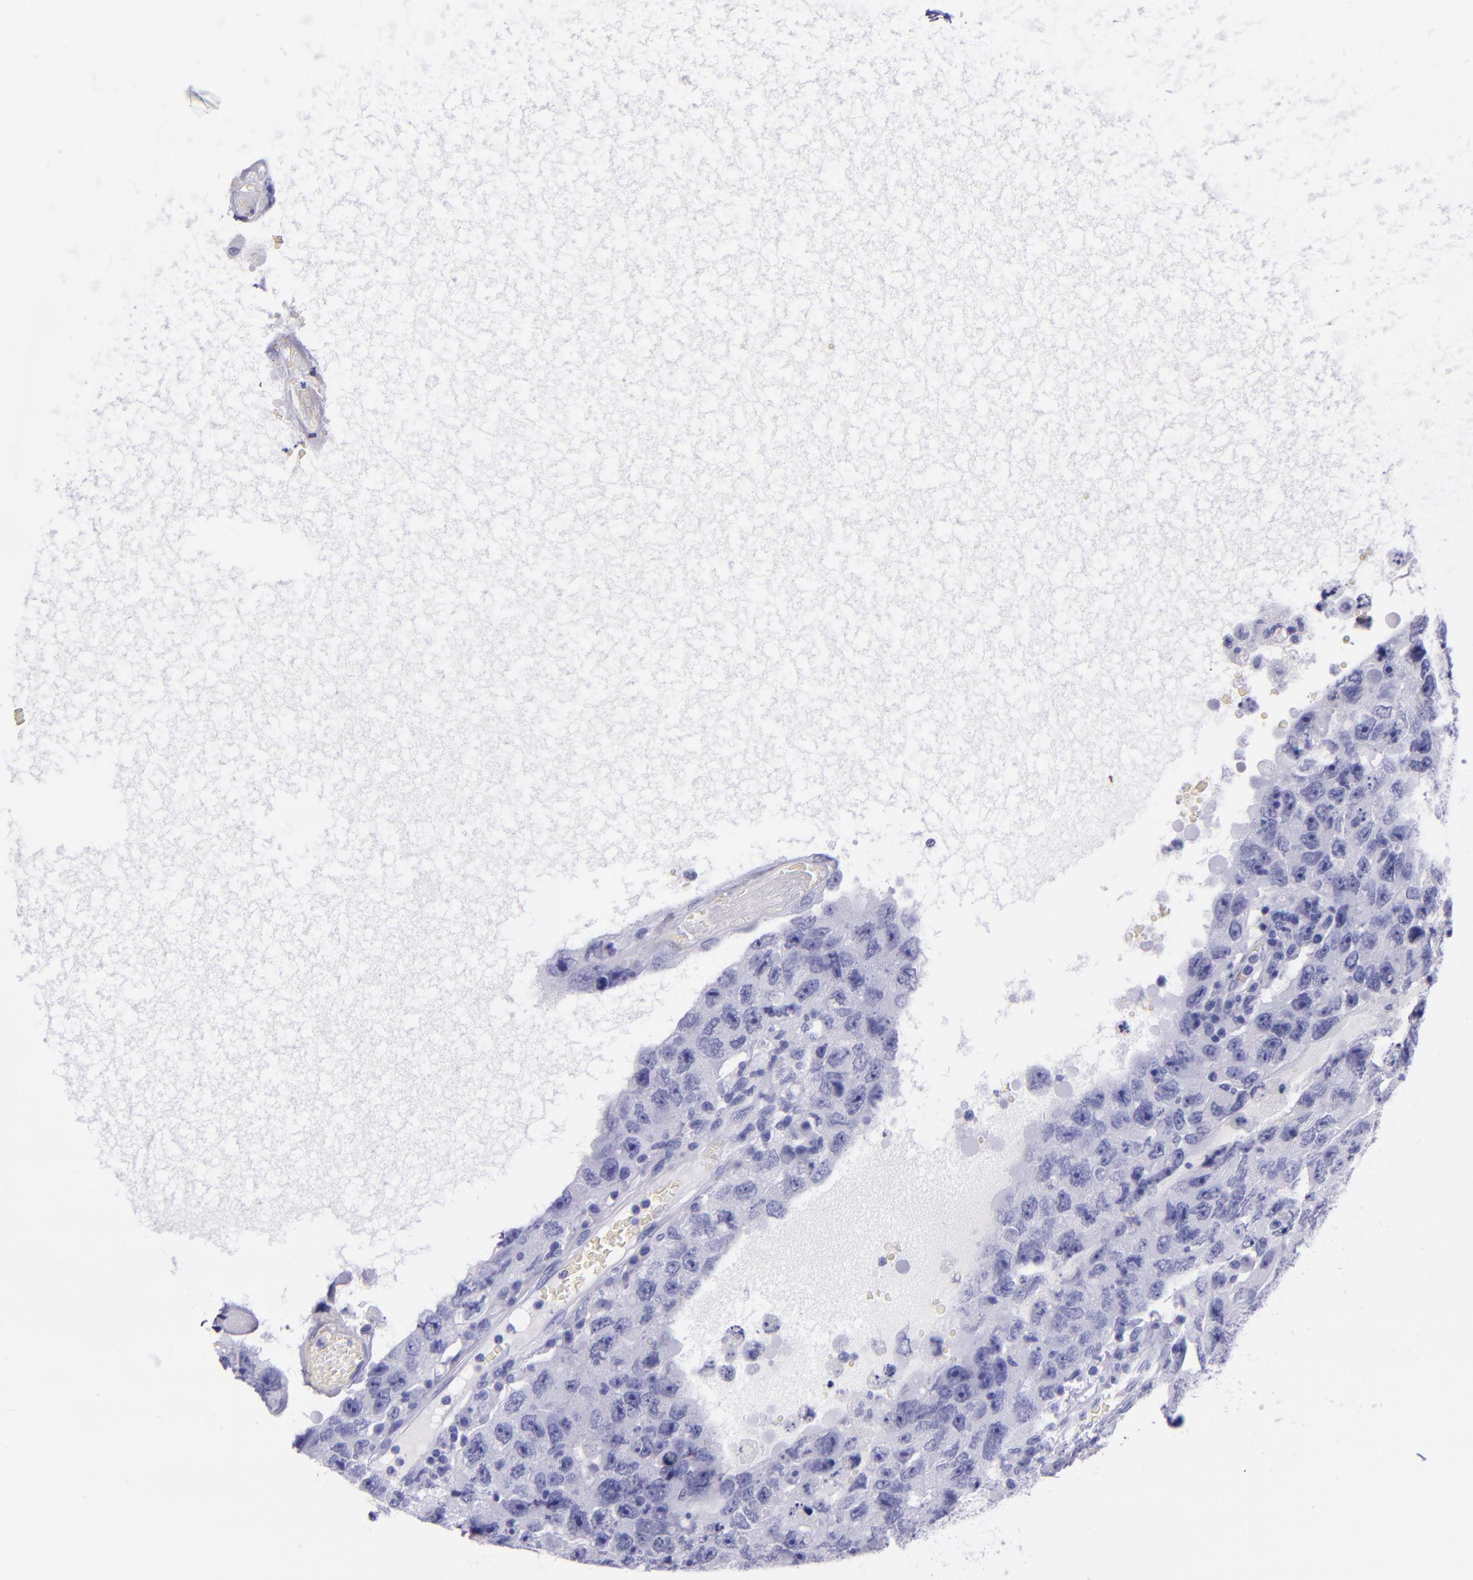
{"staining": {"intensity": "negative", "quantity": "none", "location": "none"}, "tissue": "testis cancer", "cell_type": "Tumor cells", "image_type": "cancer", "snomed": [{"axis": "morphology", "description": "Carcinoma, Embryonal, NOS"}, {"axis": "topography", "description": "Testis"}], "caption": "Human testis cancer (embryonal carcinoma) stained for a protein using IHC reveals no positivity in tumor cells.", "gene": "SLPI", "patient": {"sex": "male", "age": 26}}